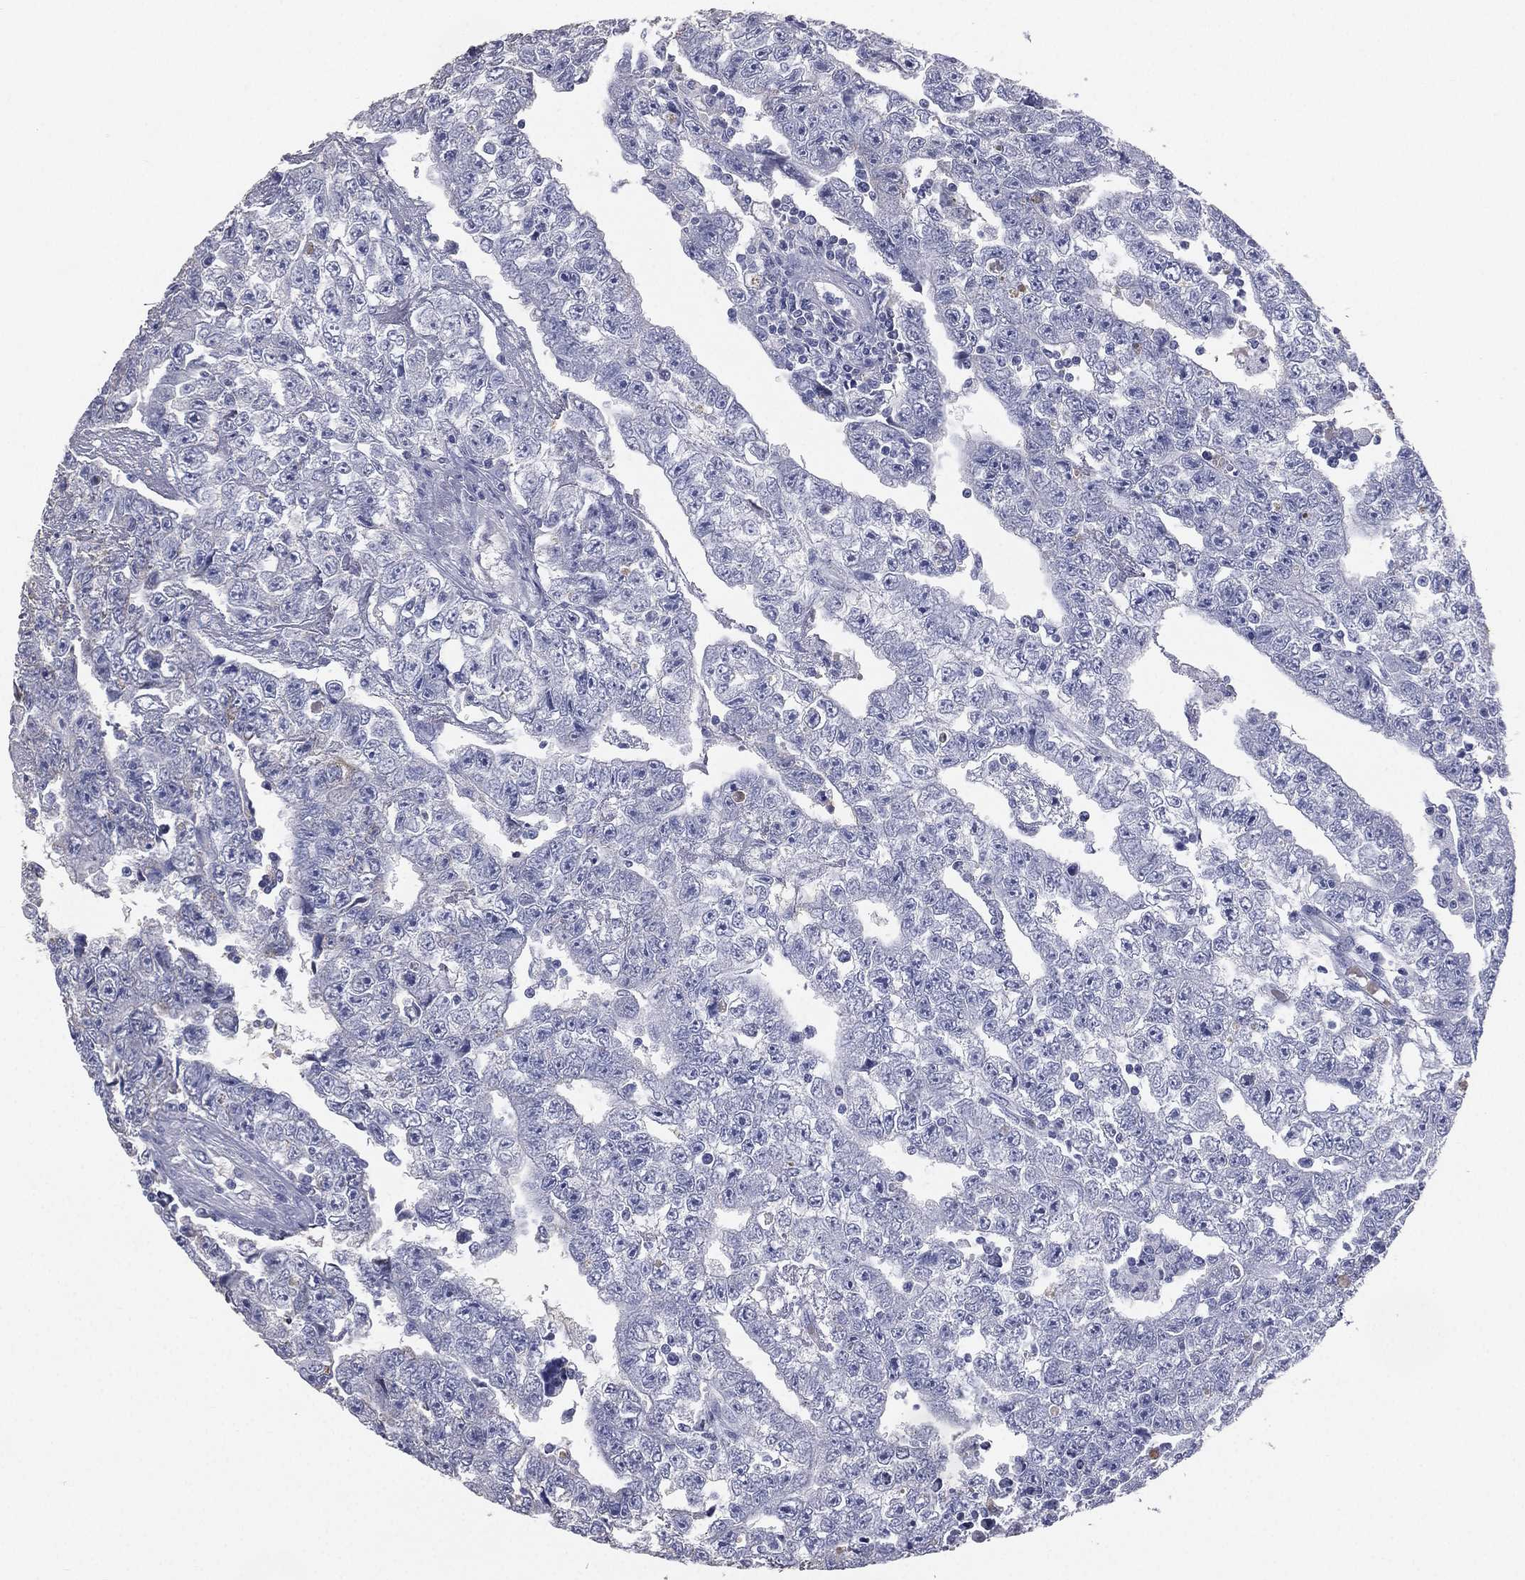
{"staining": {"intensity": "negative", "quantity": "none", "location": "none"}, "tissue": "testis cancer", "cell_type": "Tumor cells", "image_type": "cancer", "snomed": [{"axis": "morphology", "description": "Carcinoma, Embryonal, NOS"}, {"axis": "topography", "description": "Testis"}], "caption": "IHC micrograph of neoplastic tissue: embryonal carcinoma (testis) stained with DAB displays no significant protein expression in tumor cells.", "gene": "ESX1", "patient": {"sex": "male", "age": 25}}